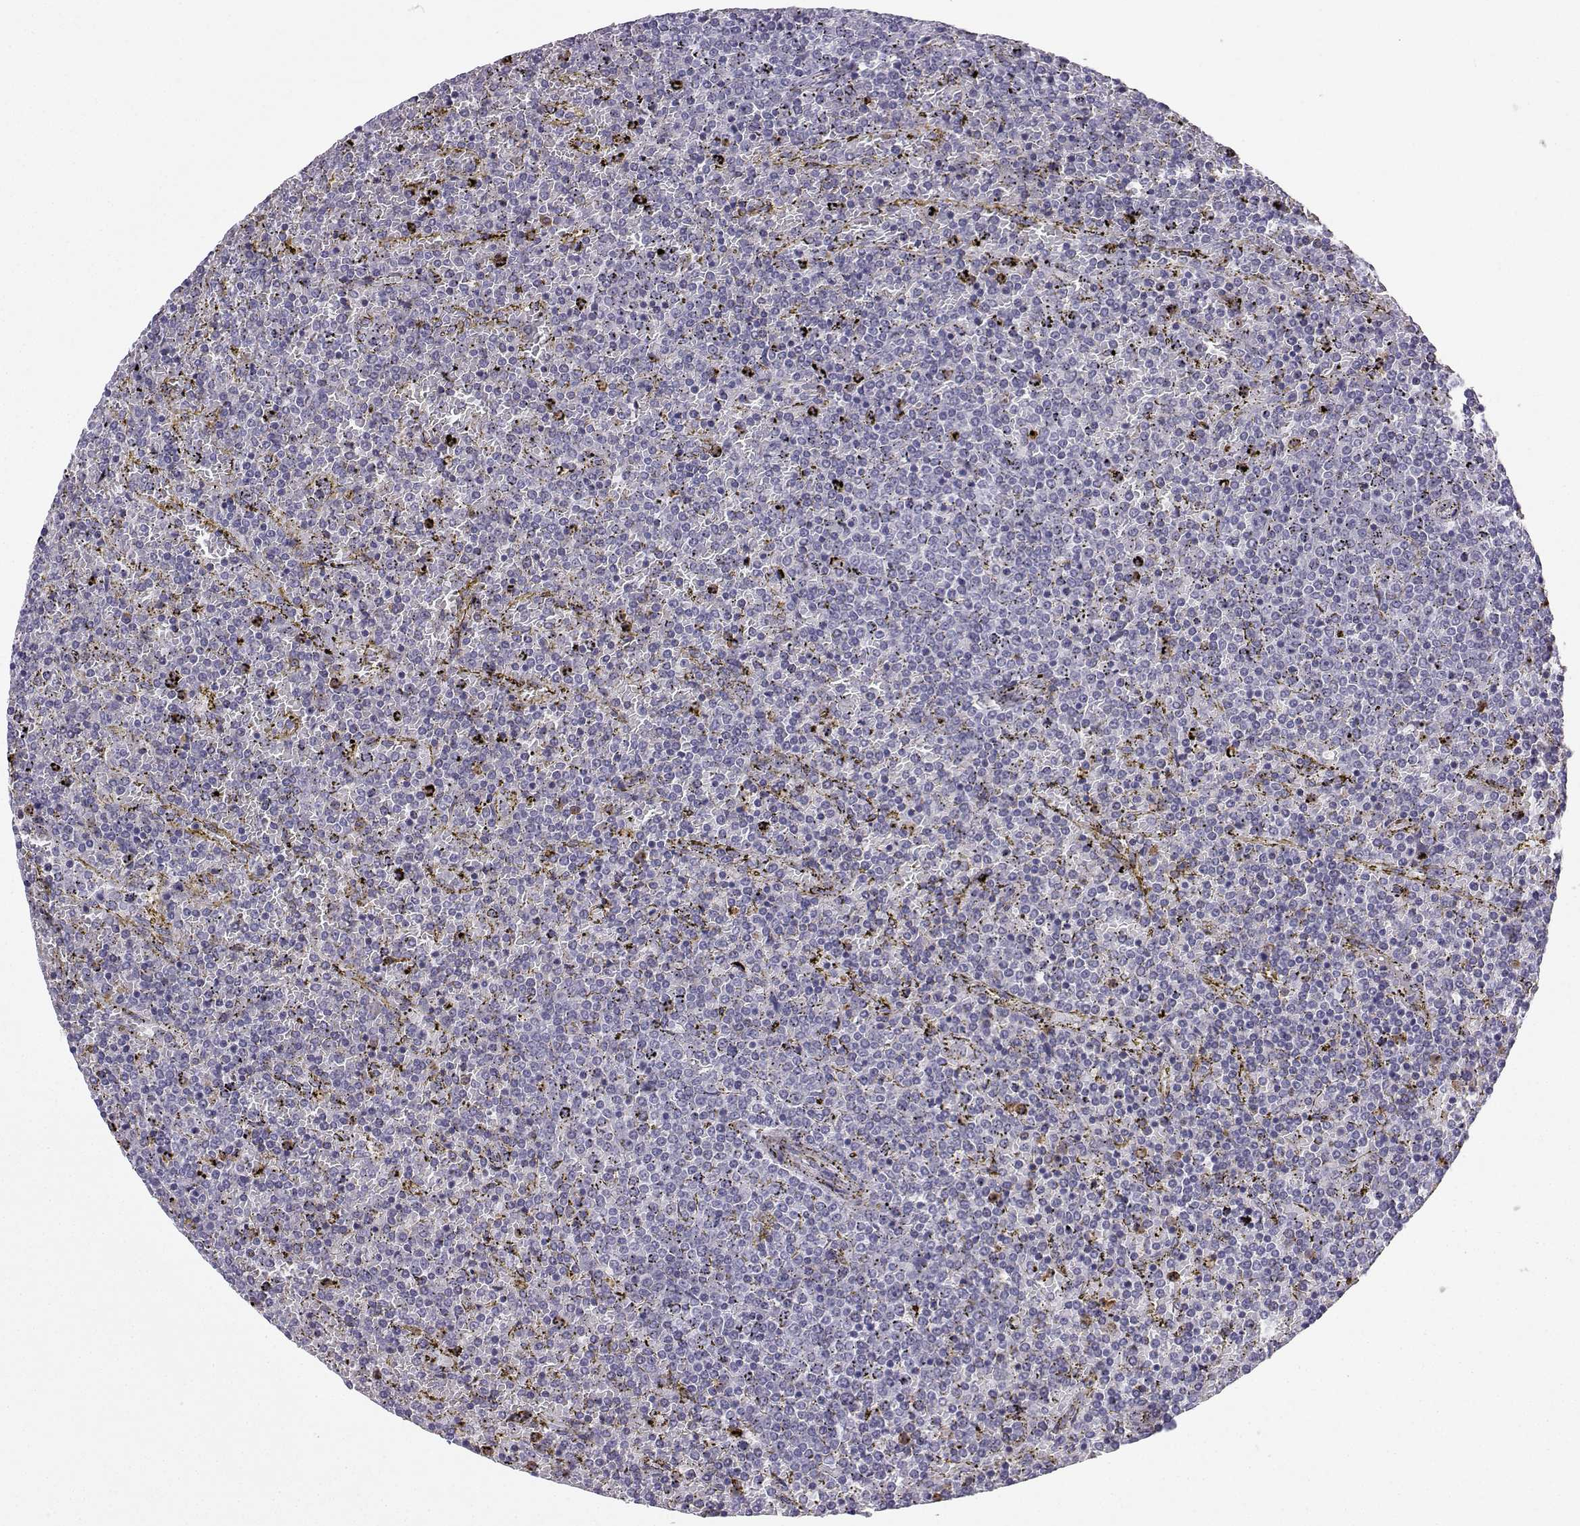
{"staining": {"intensity": "negative", "quantity": "none", "location": "none"}, "tissue": "lymphoma", "cell_type": "Tumor cells", "image_type": "cancer", "snomed": [{"axis": "morphology", "description": "Malignant lymphoma, non-Hodgkin's type, Low grade"}, {"axis": "topography", "description": "Spleen"}], "caption": "A photomicrograph of low-grade malignant lymphoma, non-Hodgkin's type stained for a protein exhibits no brown staining in tumor cells. (Brightfield microscopy of DAB immunohistochemistry at high magnification).", "gene": "CALY", "patient": {"sex": "female", "age": 77}}